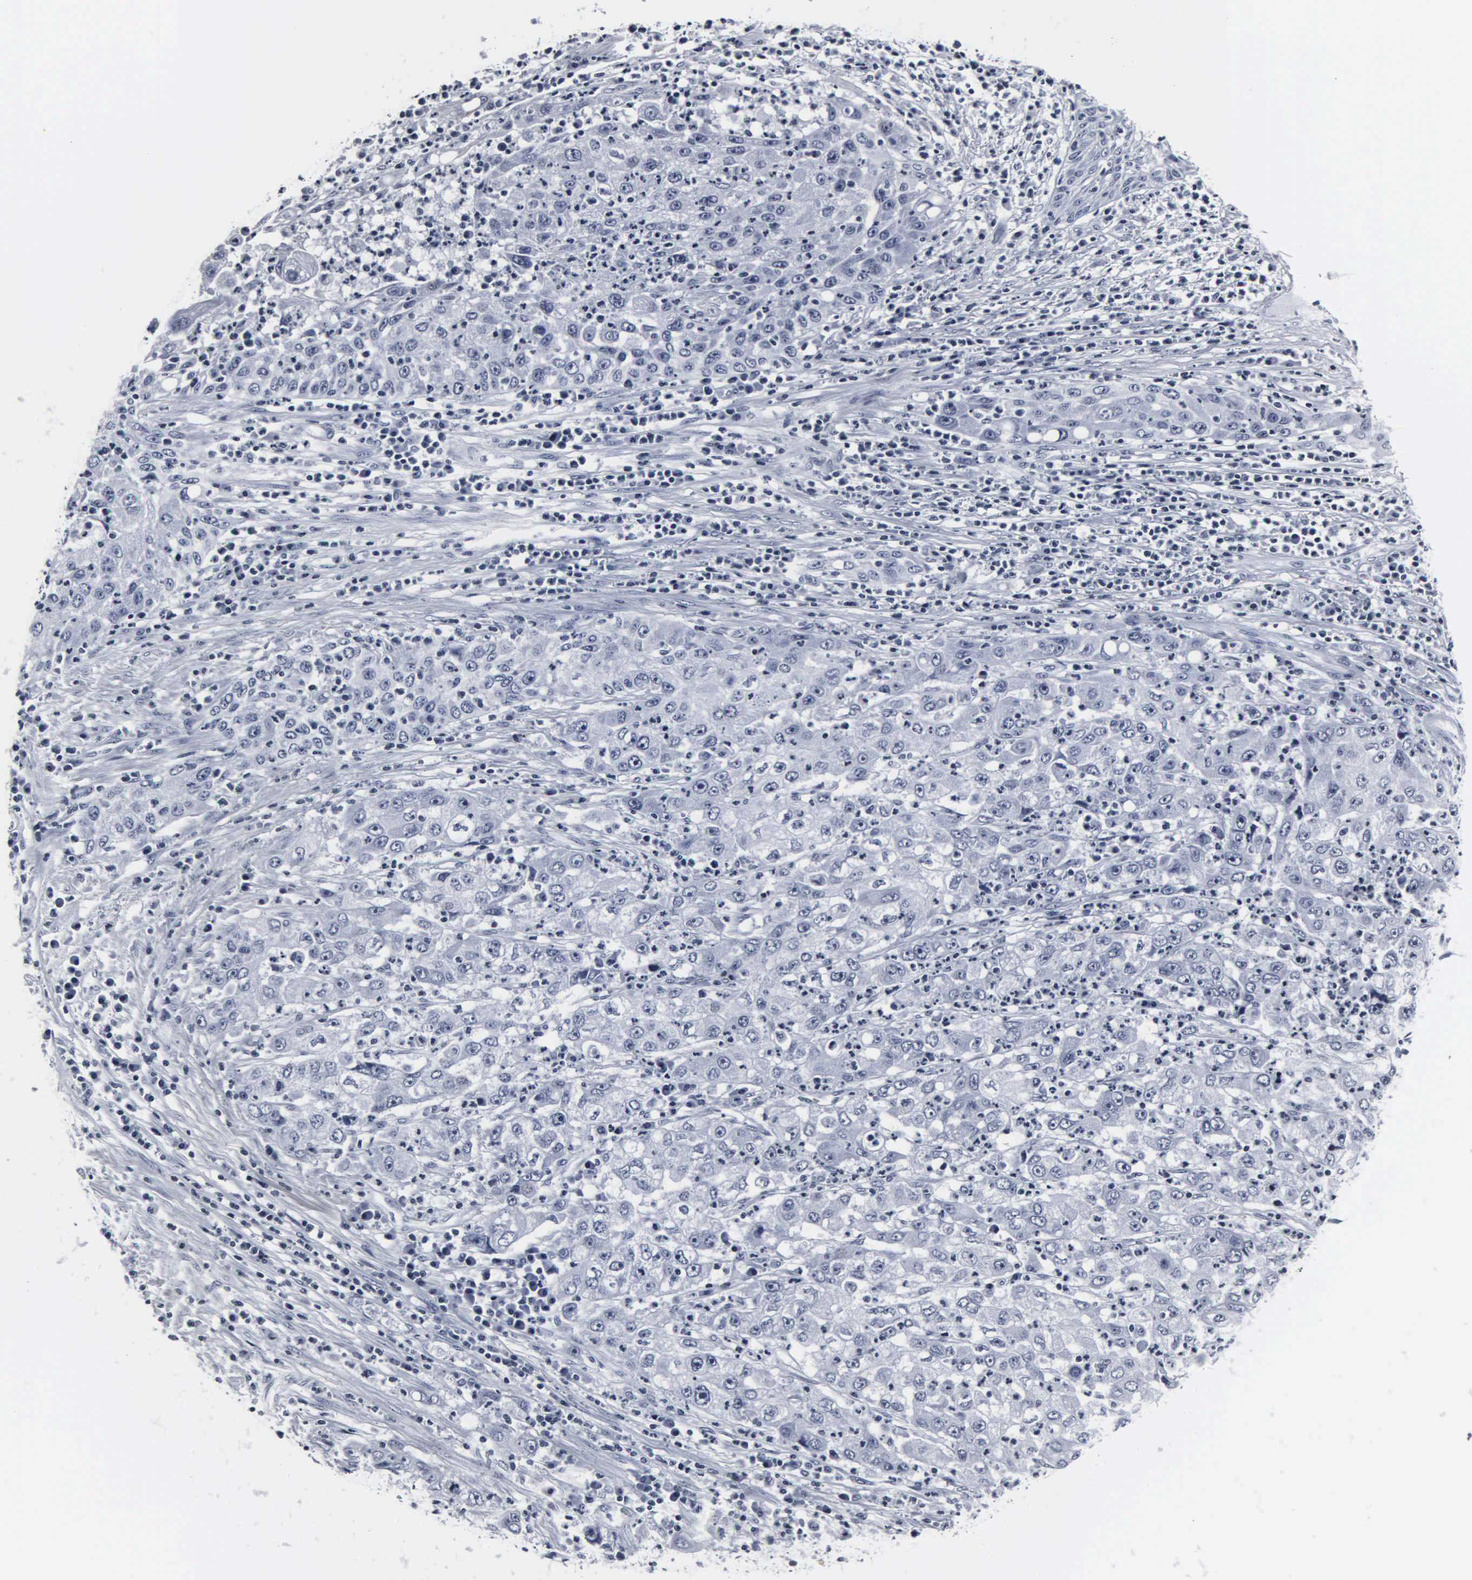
{"staining": {"intensity": "negative", "quantity": "none", "location": "none"}, "tissue": "cervical cancer", "cell_type": "Tumor cells", "image_type": "cancer", "snomed": [{"axis": "morphology", "description": "Squamous cell carcinoma, NOS"}, {"axis": "topography", "description": "Cervix"}], "caption": "Immunohistochemical staining of human cervical squamous cell carcinoma demonstrates no significant staining in tumor cells.", "gene": "DGCR2", "patient": {"sex": "female", "age": 36}}